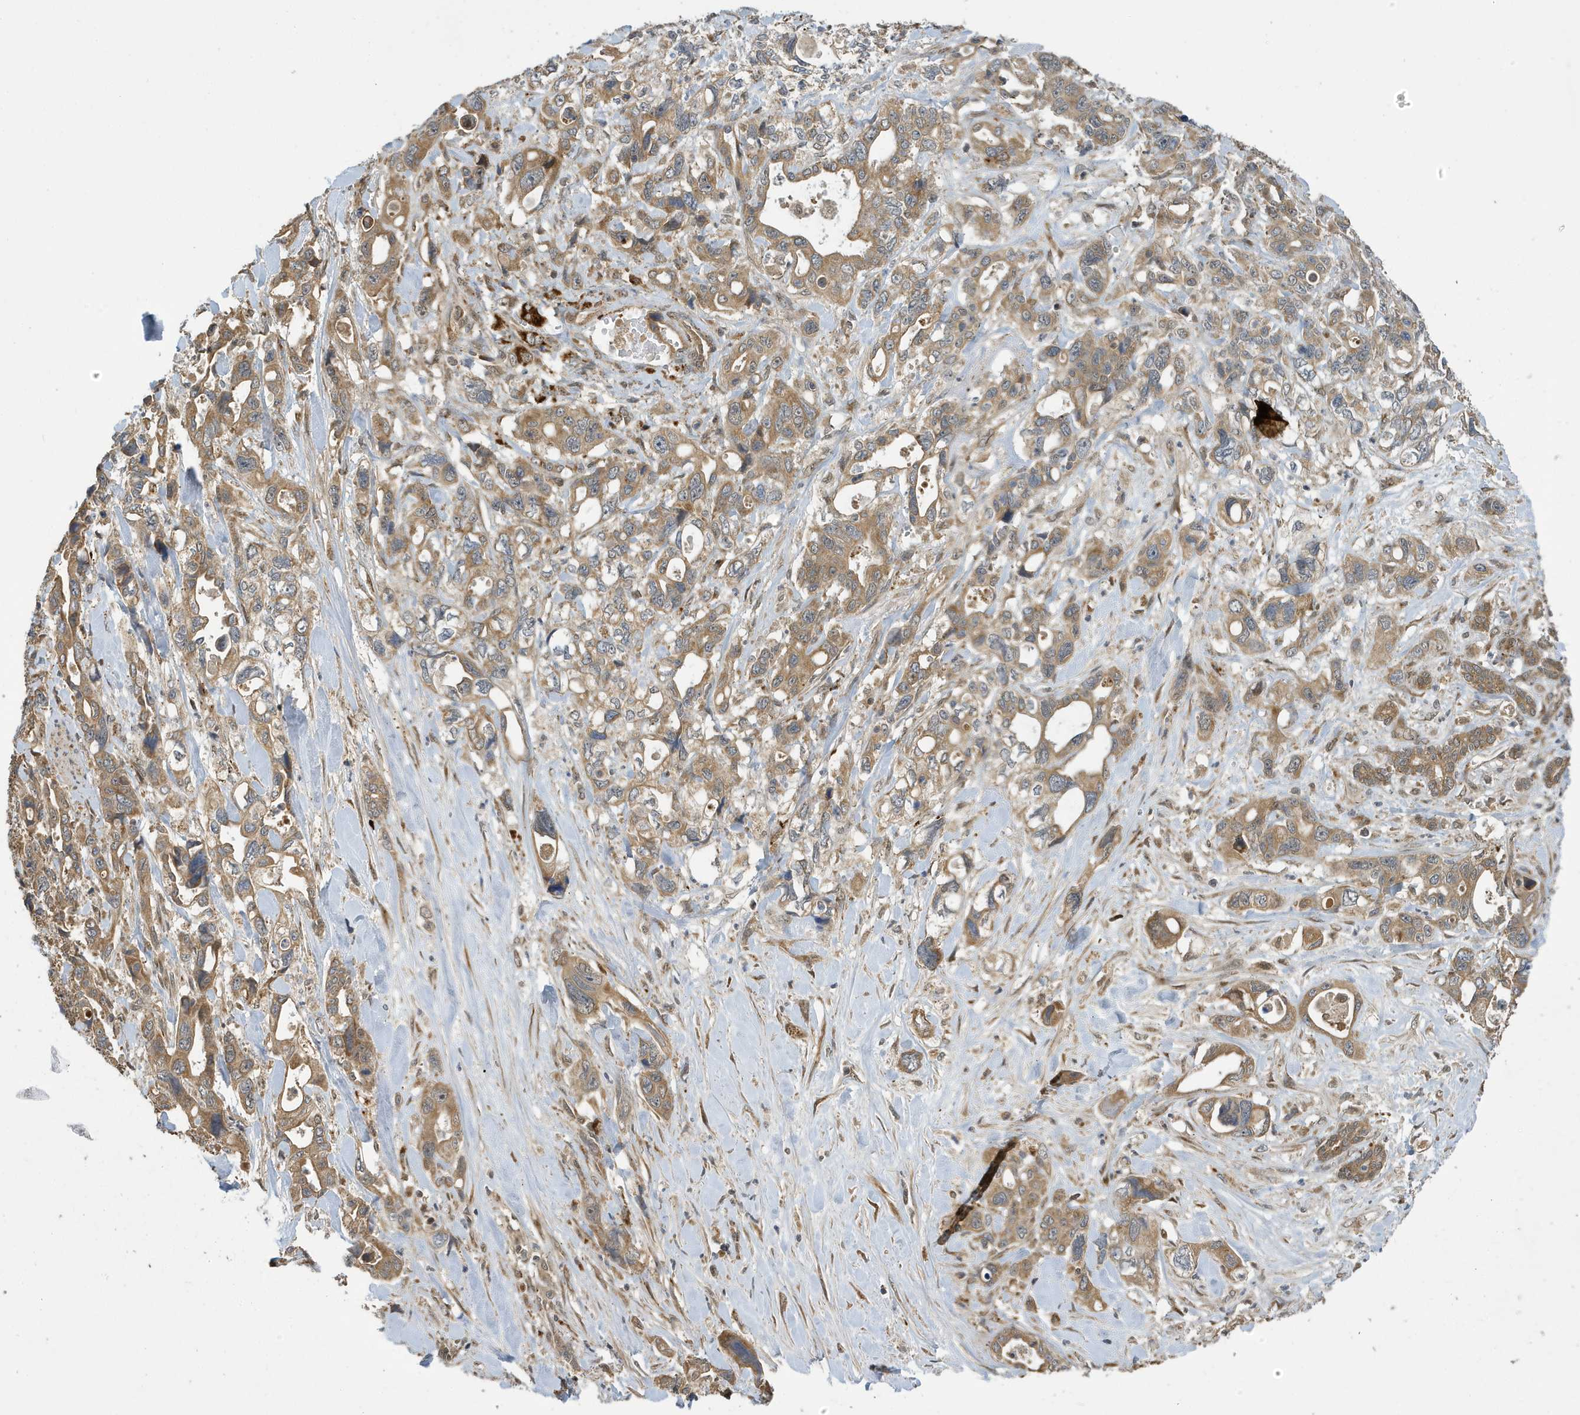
{"staining": {"intensity": "moderate", "quantity": ">75%", "location": "cytoplasmic/membranous"}, "tissue": "pancreatic cancer", "cell_type": "Tumor cells", "image_type": "cancer", "snomed": [{"axis": "morphology", "description": "Adenocarcinoma, NOS"}, {"axis": "topography", "description": "Pancreas"}], "caption": "IHC of pancreatic cancer (adenocarcinoma) displays medium levels of moderate cytoplasmic/membranous expression in approximately >75% of tumor cells.", "gene": "NCOA7", "patient": {"sex": "male", "age": 46}}